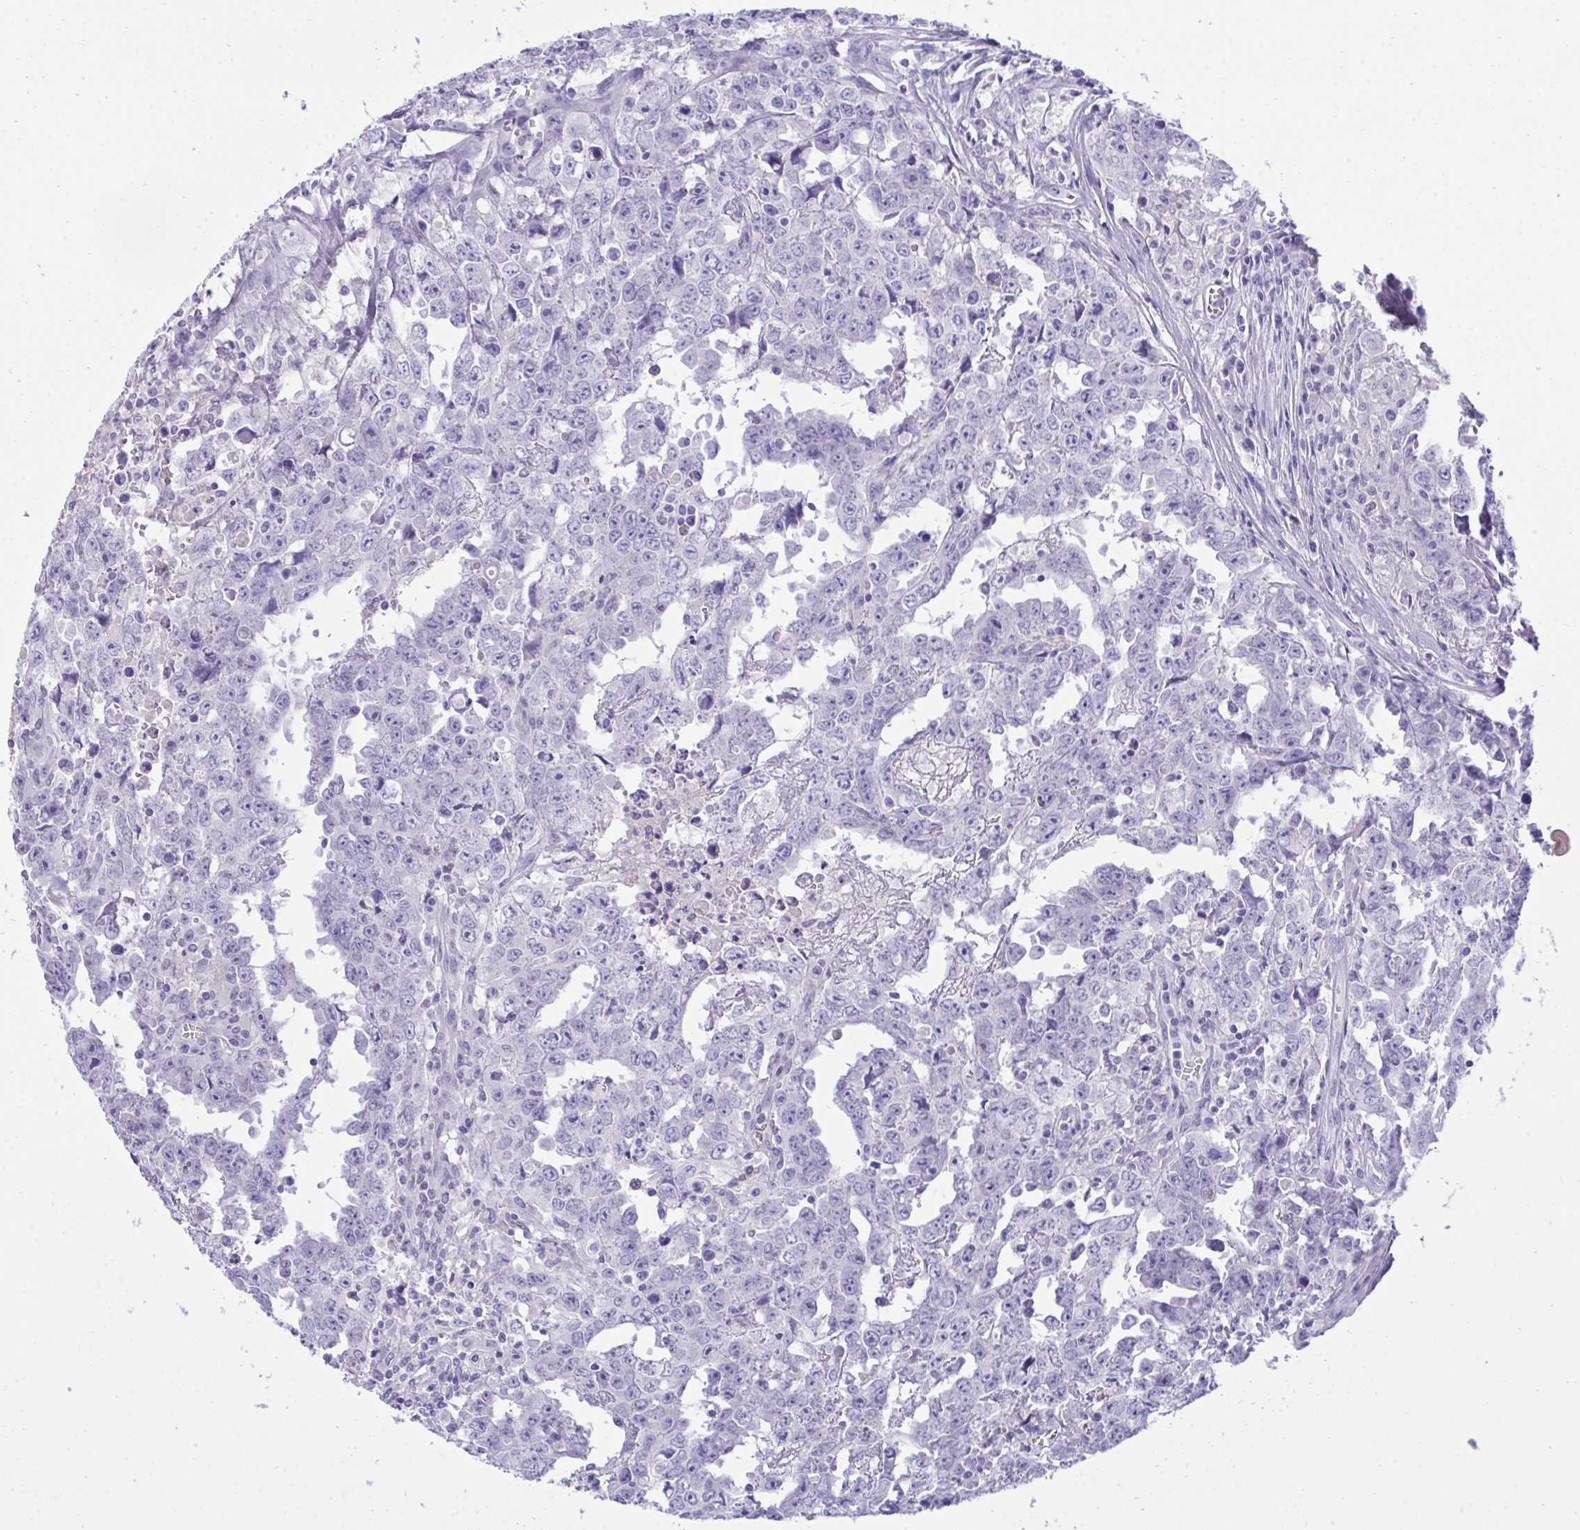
{"staining": {"intensity": "negative", "quantity": "none", "location": "none"}, "tissue": "testis cancer", "cell_type": "Tumor cells", "image_type": "cancer", "snomed": [{"axis": "morphology", "description": "Carcinoma, Embryonal, NOS"}, {"axis": "topography", "description": "Testis"}], "caption": "An immunohistochemistry (IHC) photomicrograph of testis embryonal carcinoma is shown. There is no staining in tumor cells of testis embryonal carcinoma.", "gene": "PLEKHH1", "patient": {"sex": "male", "age": 22}}